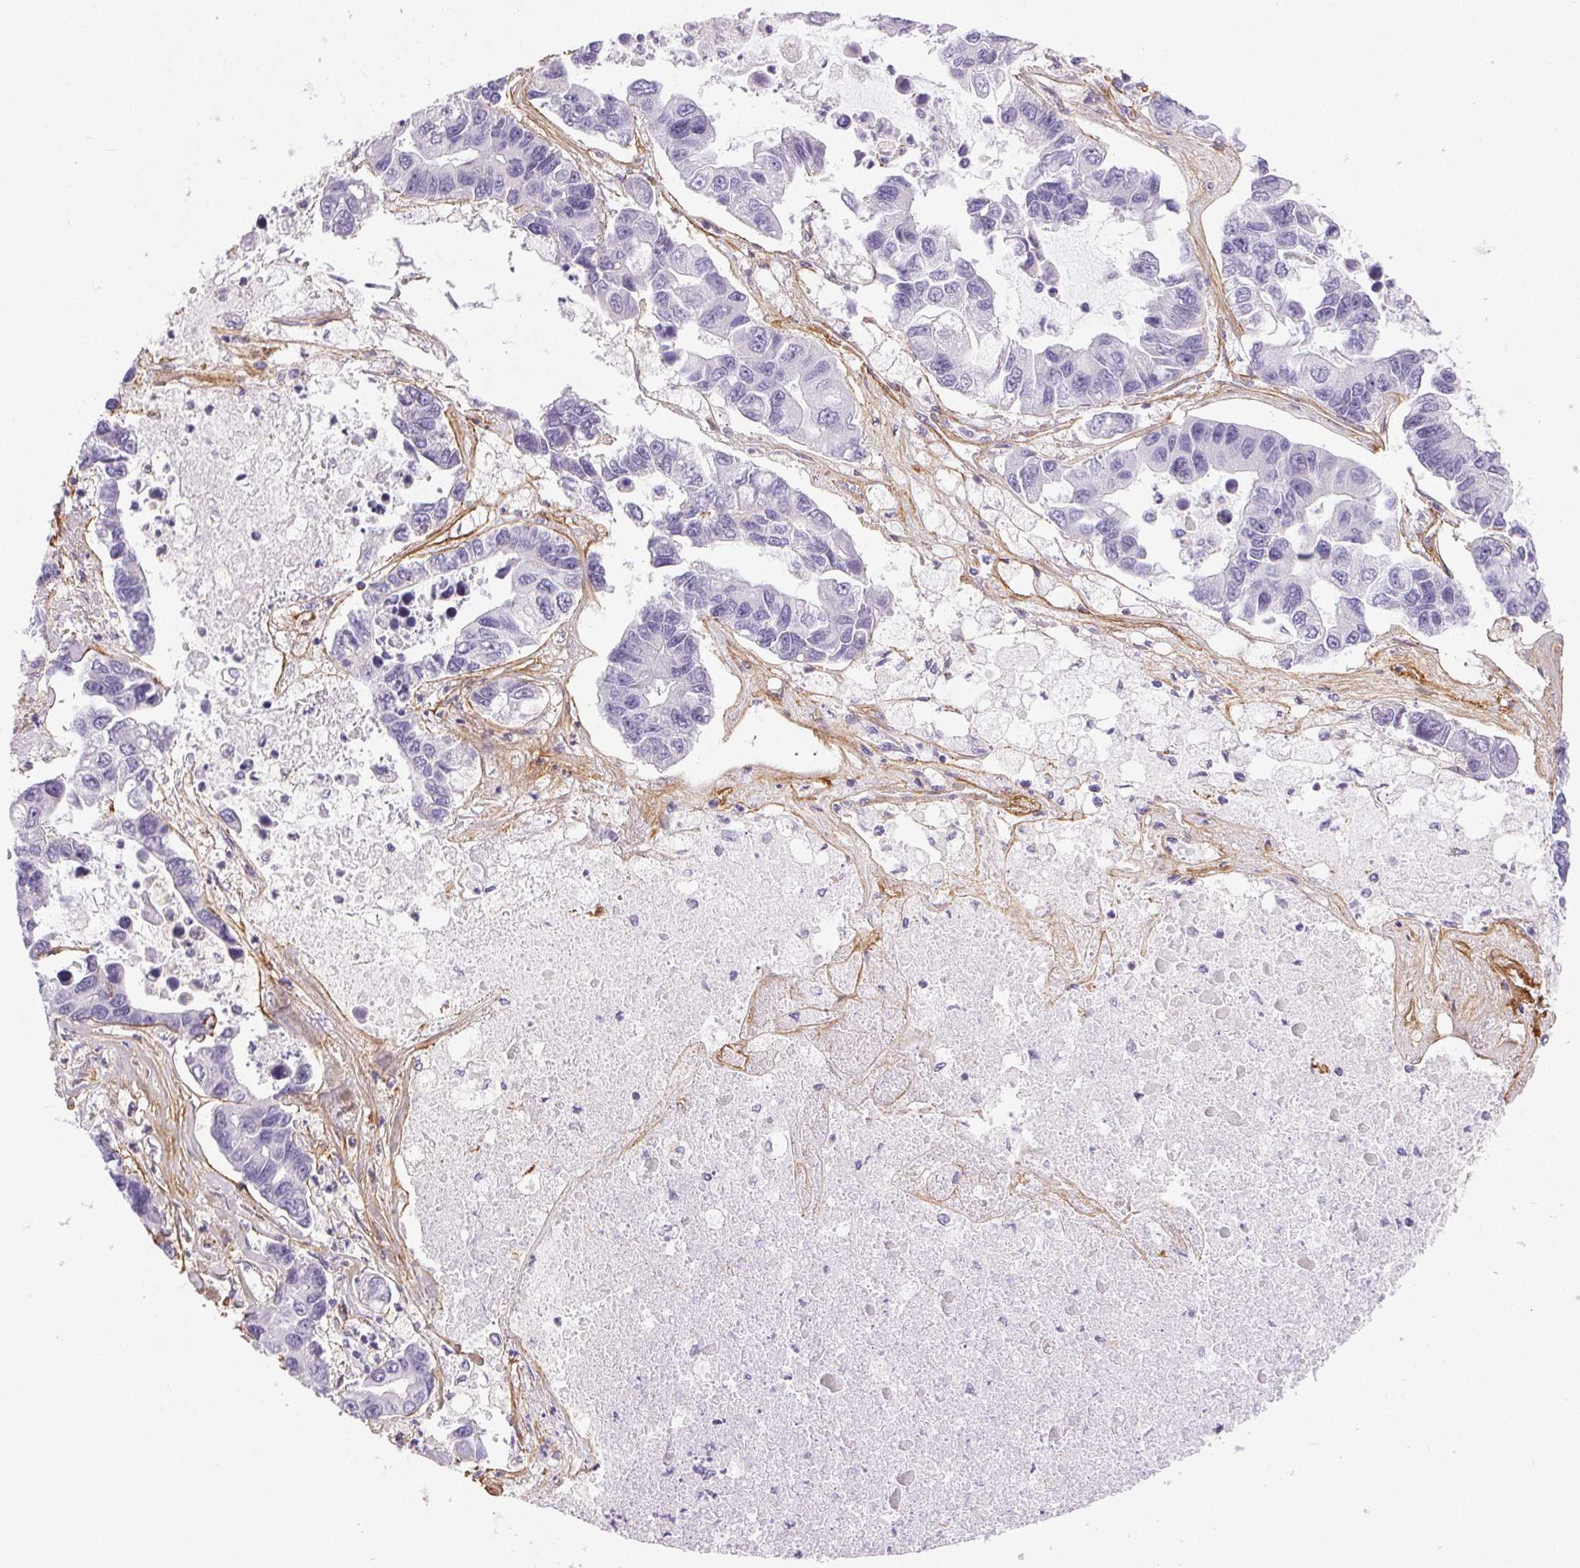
{"staining": {"intensity": "negative", "quantity": "none", "location": "none"}, "tissue": "lung cancer", "cell_type": "Tumor cells", "image_type": "cancer", "snomed": [{"axis": "morphology", "description": "Adenocarcinoma, NOS"}, {"axis": "topography", "description": "Bronchus"}, {"axis": "topography", "description": "Lung"}], "caption": "High magnification brightfield microscopy of lung cancer stained with DAB (brown) and counterstained with hematoxylin (blue): tumor cells show no significant expression. (Immunohistochemistry (ihc), brightfield microscopy, high magnification).", "gene": "PDZD2", "patient": {"sex": "female", "age": 51}}